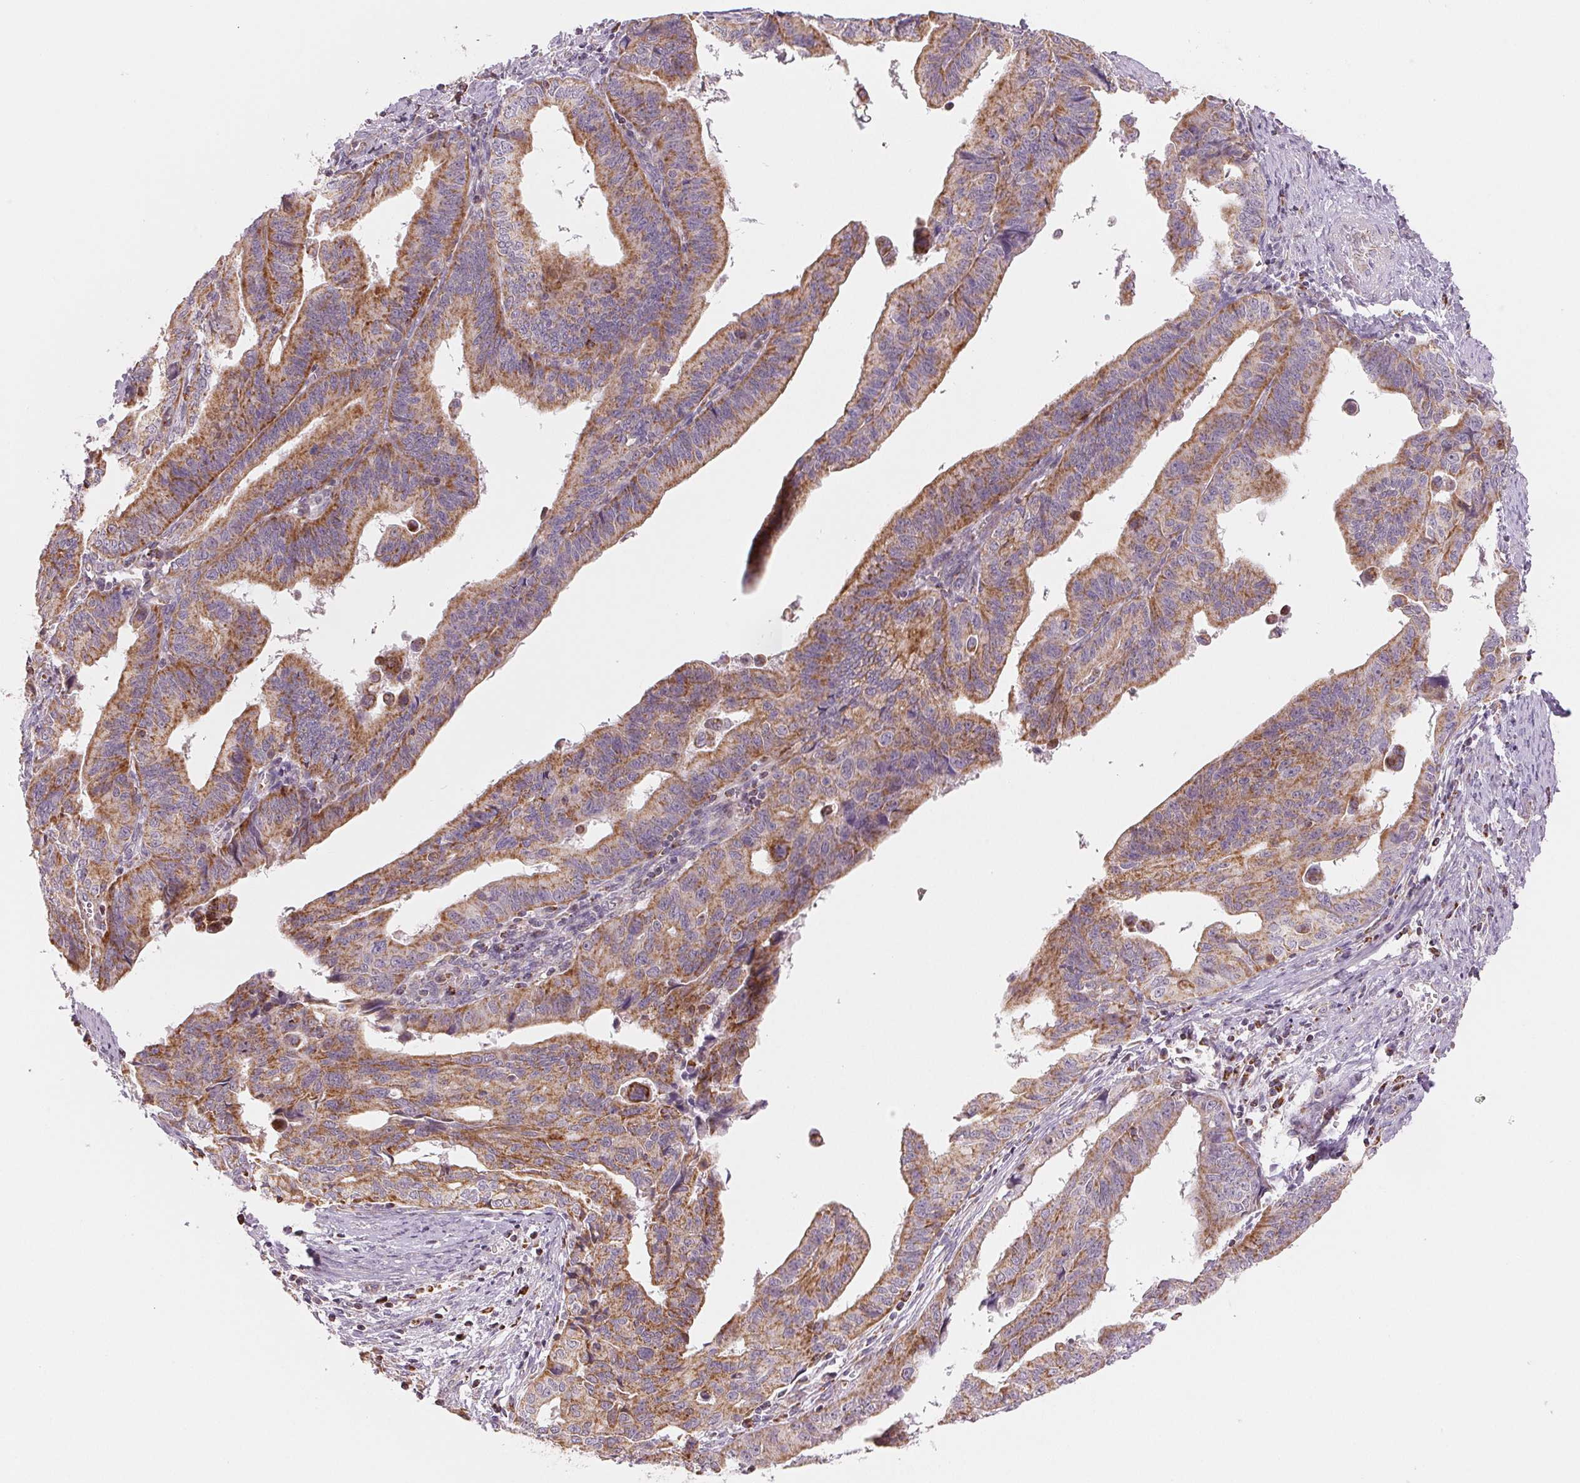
{"staining": {"intensity": "moderate", "quantity": ">75%", "location": "cytoplasmic/membranous"}, "tissue": "endometrial cancer", "cell_type": "Tumor cells", "image_type": "cancer", "snomed": [{"axis": "morphology", "description": "Adenocarcinoma, NOS"}, {"axis": "topography", "description": "Endometrium"}], "caption": "An IHC micrograph of tumor tissue is shown. Protein staining in brown labels moderate cytoplasmic/membranous positivity in adenocarcinoma (endometrial) within tumor cells.", "gene": "HINT2", "patient": {"sex": "female", "age": 65}}